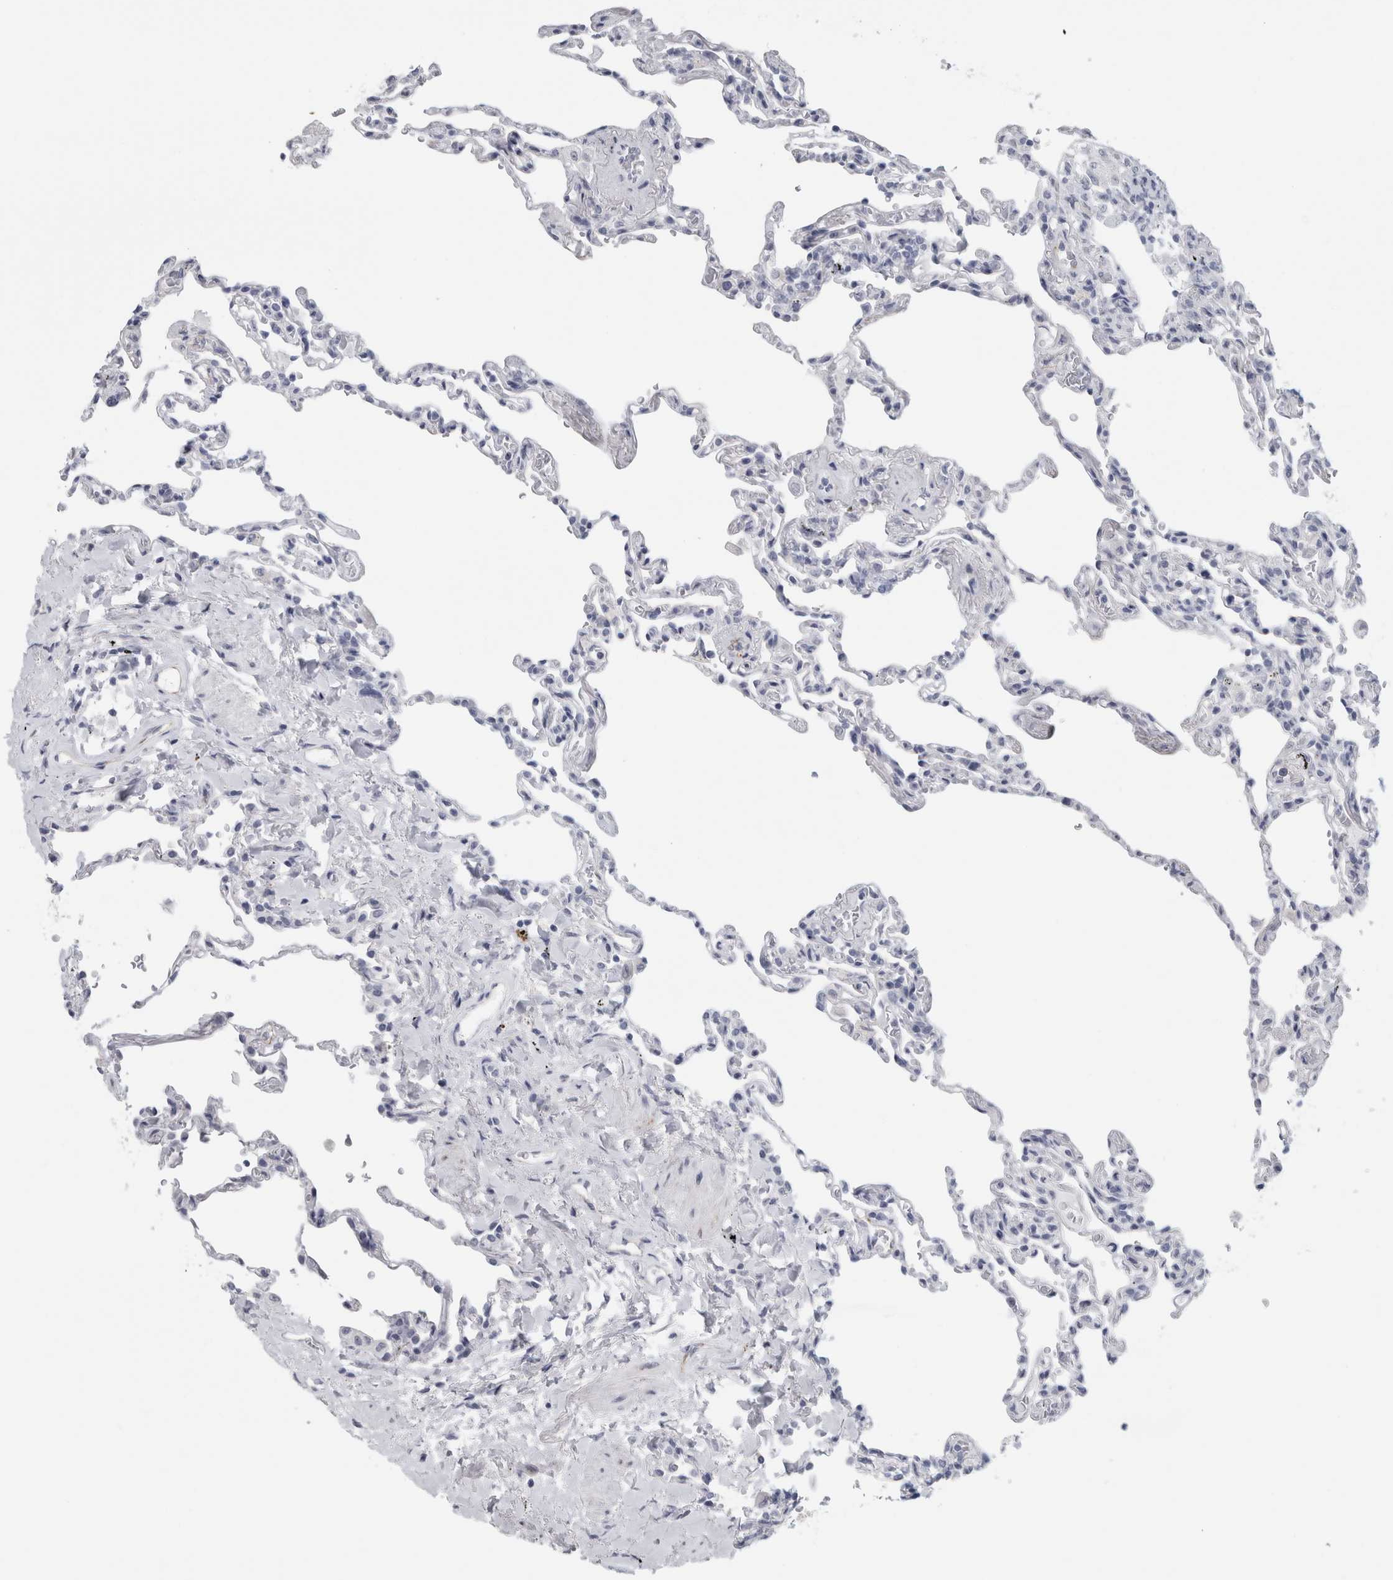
{"staining": {"intensity": "negative", "quantity": "none", "location": "none"}, "tissue": "lung", "cell_type": "Alveolar cells", "image_type": "normal", "snomed": [{"axis": "morphology", "description": "Normal tissue, NOS"}, {"axis": "topography", "description": "Lung"}], "caption": "A histopathology image of lung stained for a protein demonstrates no brown staining in alveolar cells. (DAB (3,3'-diaminobenzidine) immunohistochemistry visualized using brightfield microscopy, high magnification).", "gene": "CPE", "patient": {"sex": "male", "age": 59}}